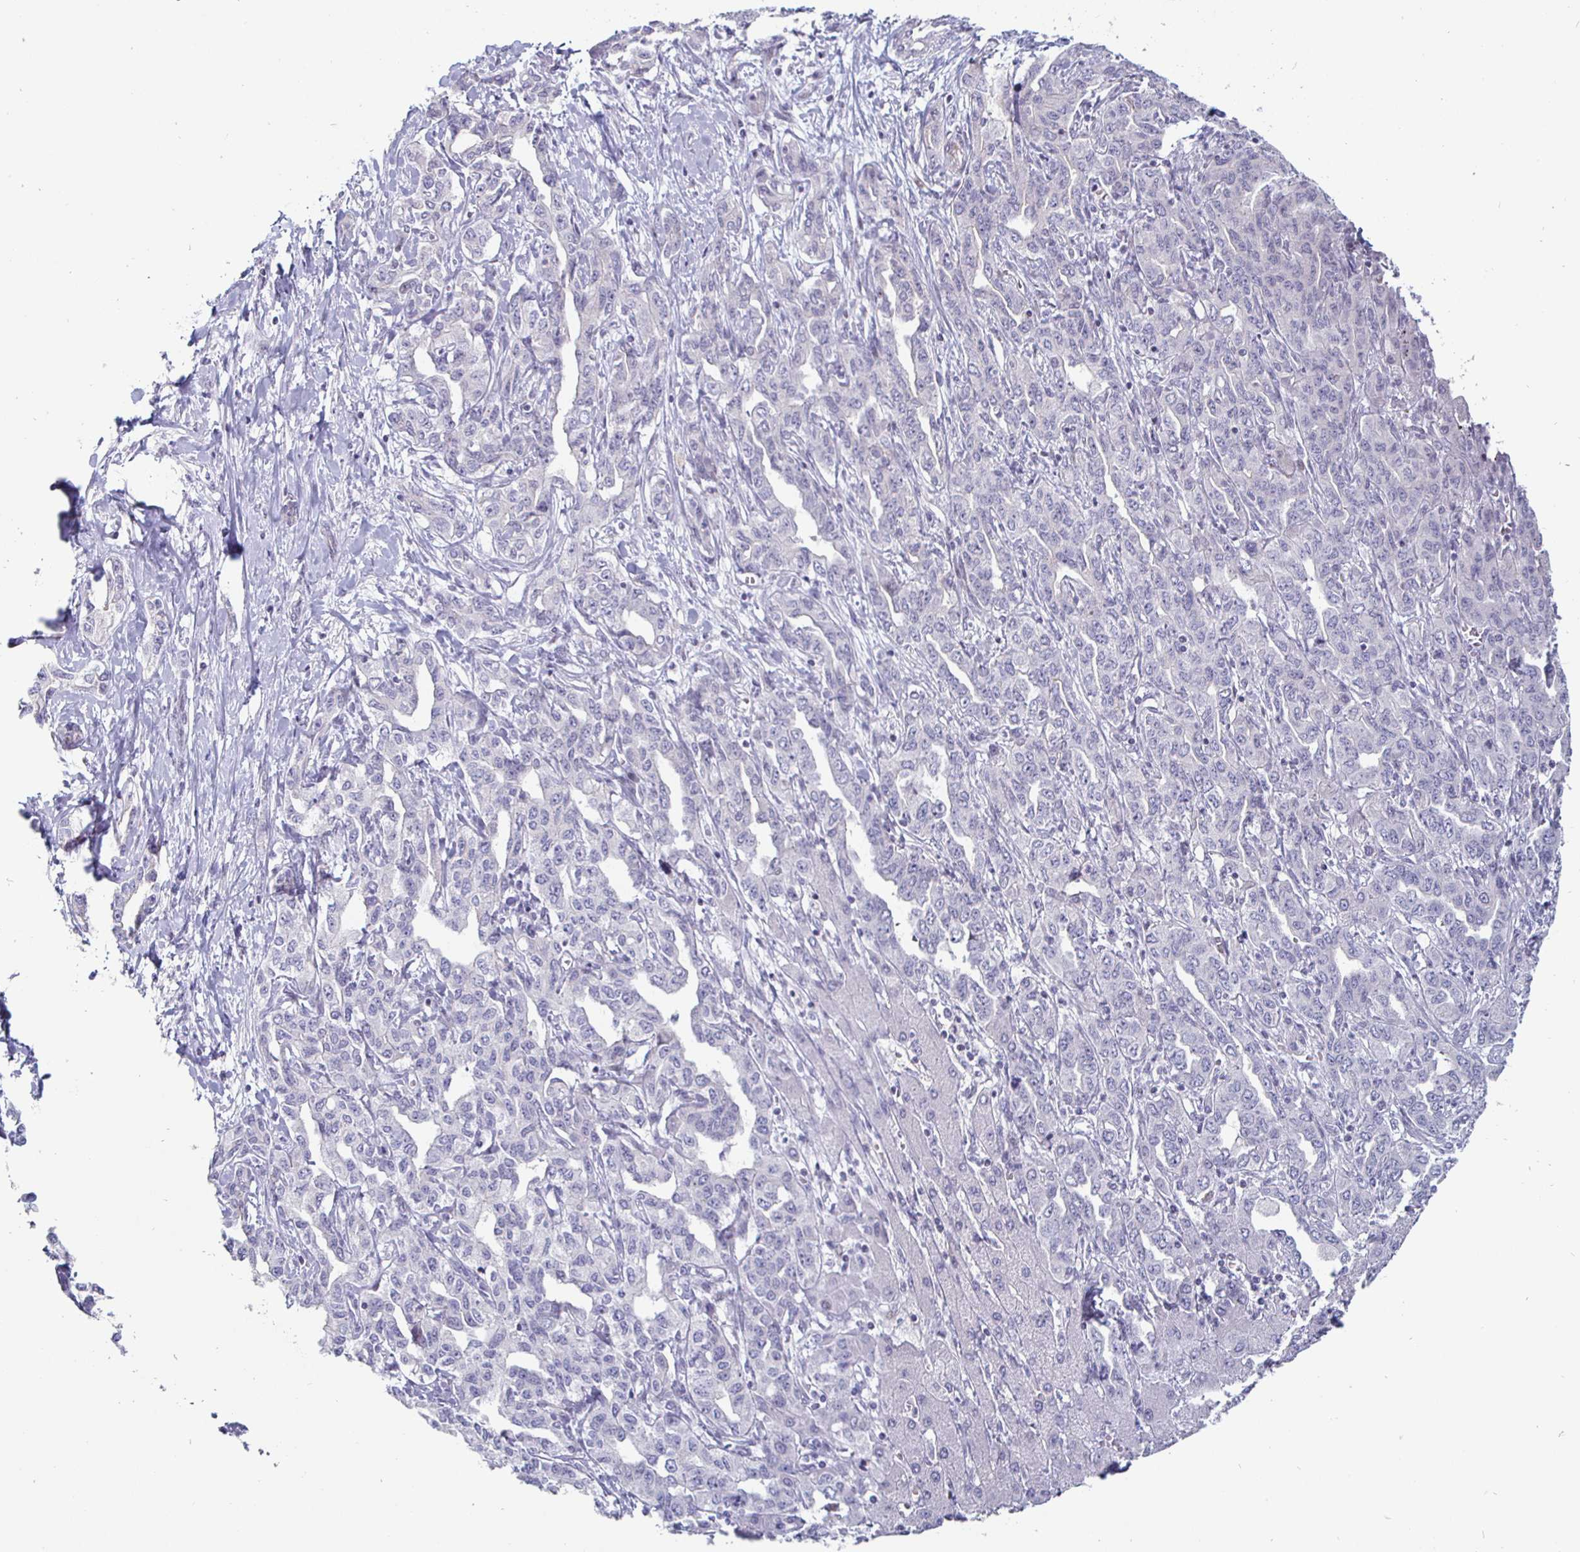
{"staining": {"intensity": "negative", "quantity": "none", "location": "none"}, "tissue": "liver cancer", "cell_type": "Tumor cells", "image_type": "cancer", "snomed": [{"axis": "morphology", "description": "Cholangiocarcinoma"}, {"axis": "topography", "description": "Liver"}], "caption": "This is an IHC micrograph of human cholangiocarcinoma (liver). There is no expression in tumor cells.", "gene": "DMRTB1", "patient": {"sex": "male", "age": 59}}